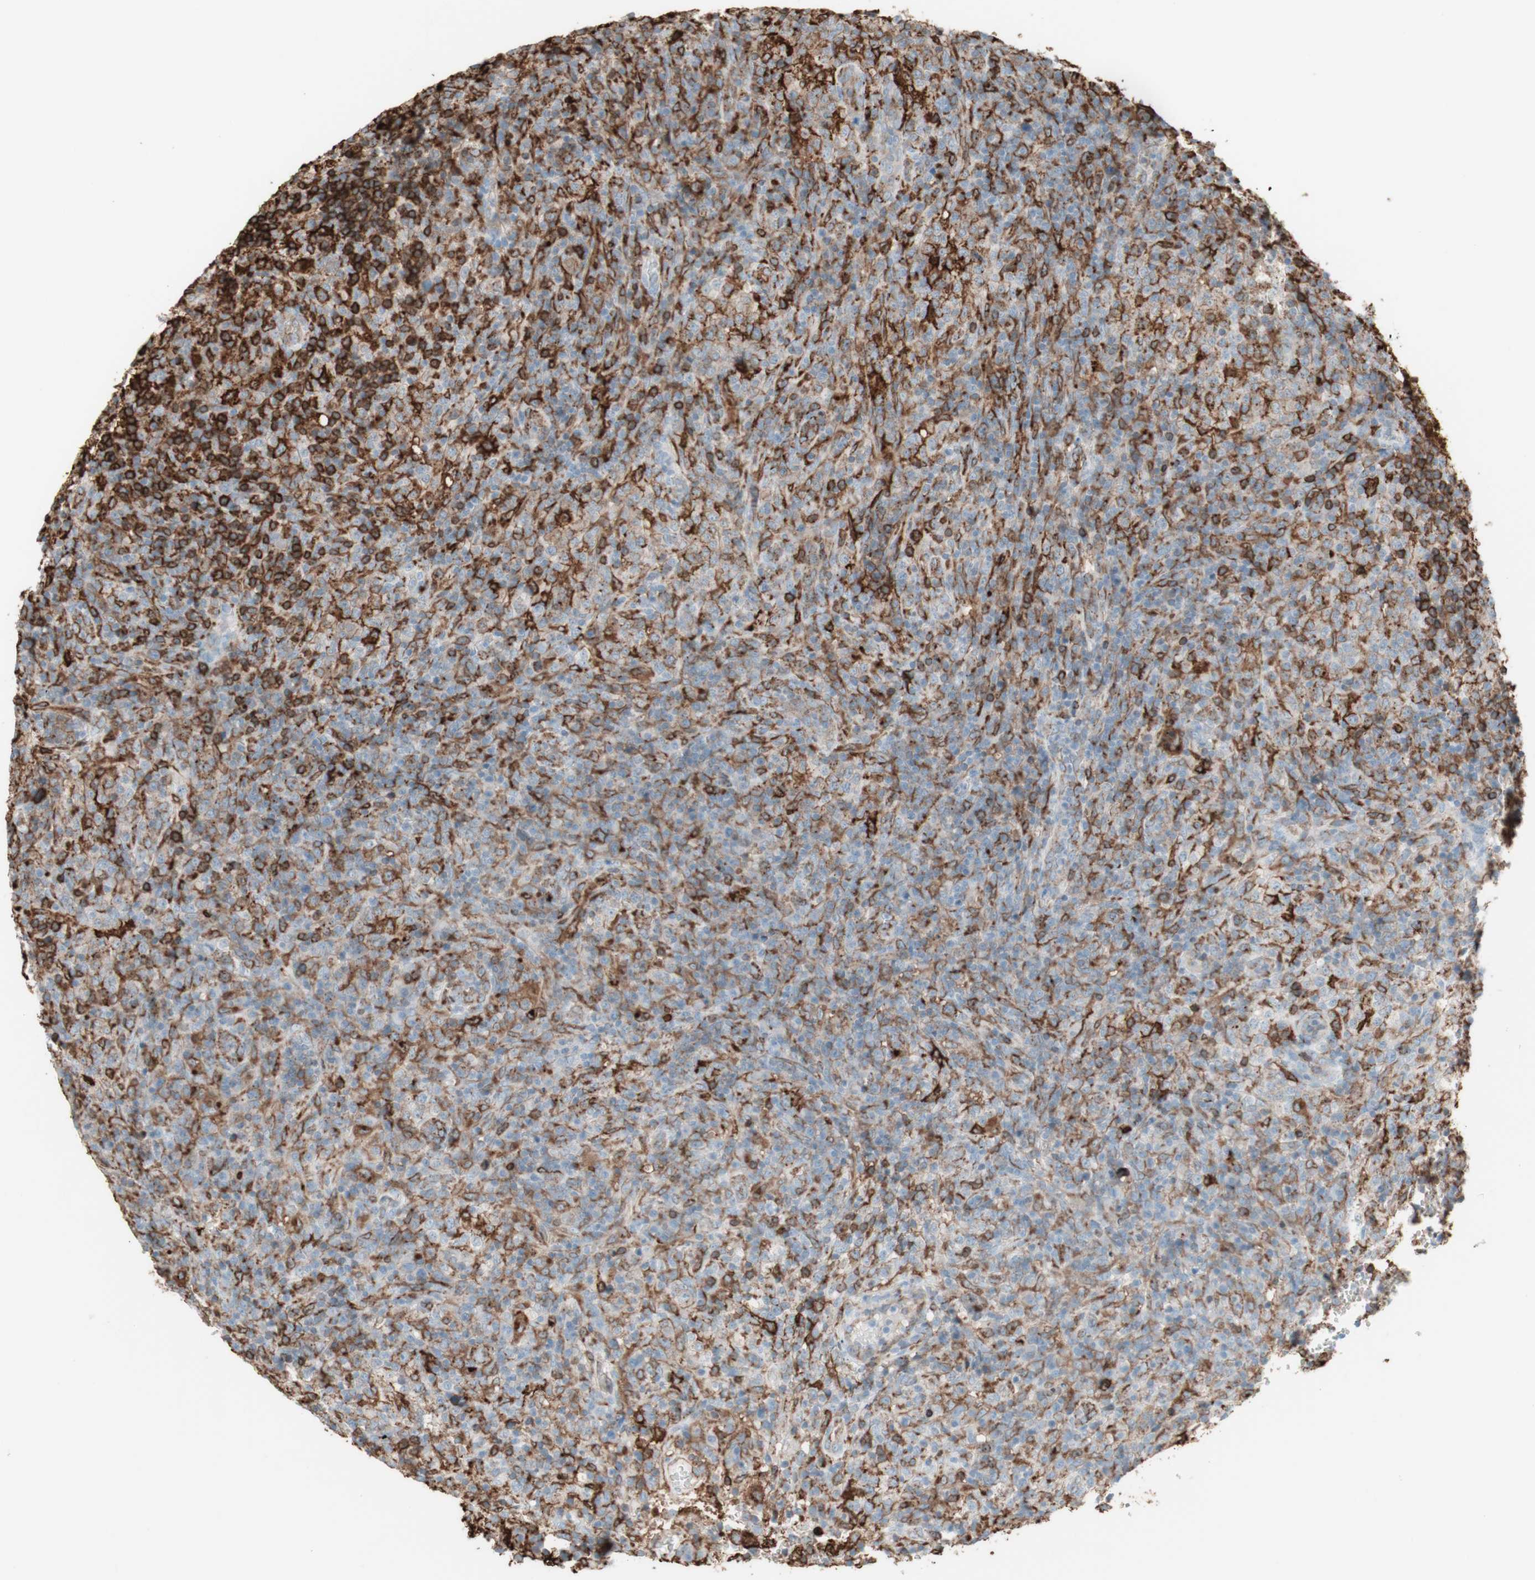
{"staining": {"intensity": "weak", "quantity": "<25%", "location": "cytoplasmic/membranous"}, "tissue": "lymphoma", "cell_type": "Tumor cells", "image_type": "cancer", "snomed": [{"axis": "morphology", "description": "Malignant lymphoma, non-Hodgkin's type, High grade"}, {"axis": "topography", "description": "Lymph node"}], "caption": "Tumor cells are negative for protein expression in human high-grade malignant lymphoma, non-Hodgkin's type.", "gene": "HLA-DPB1", "patient": {"sex": "female", "age": 76}}